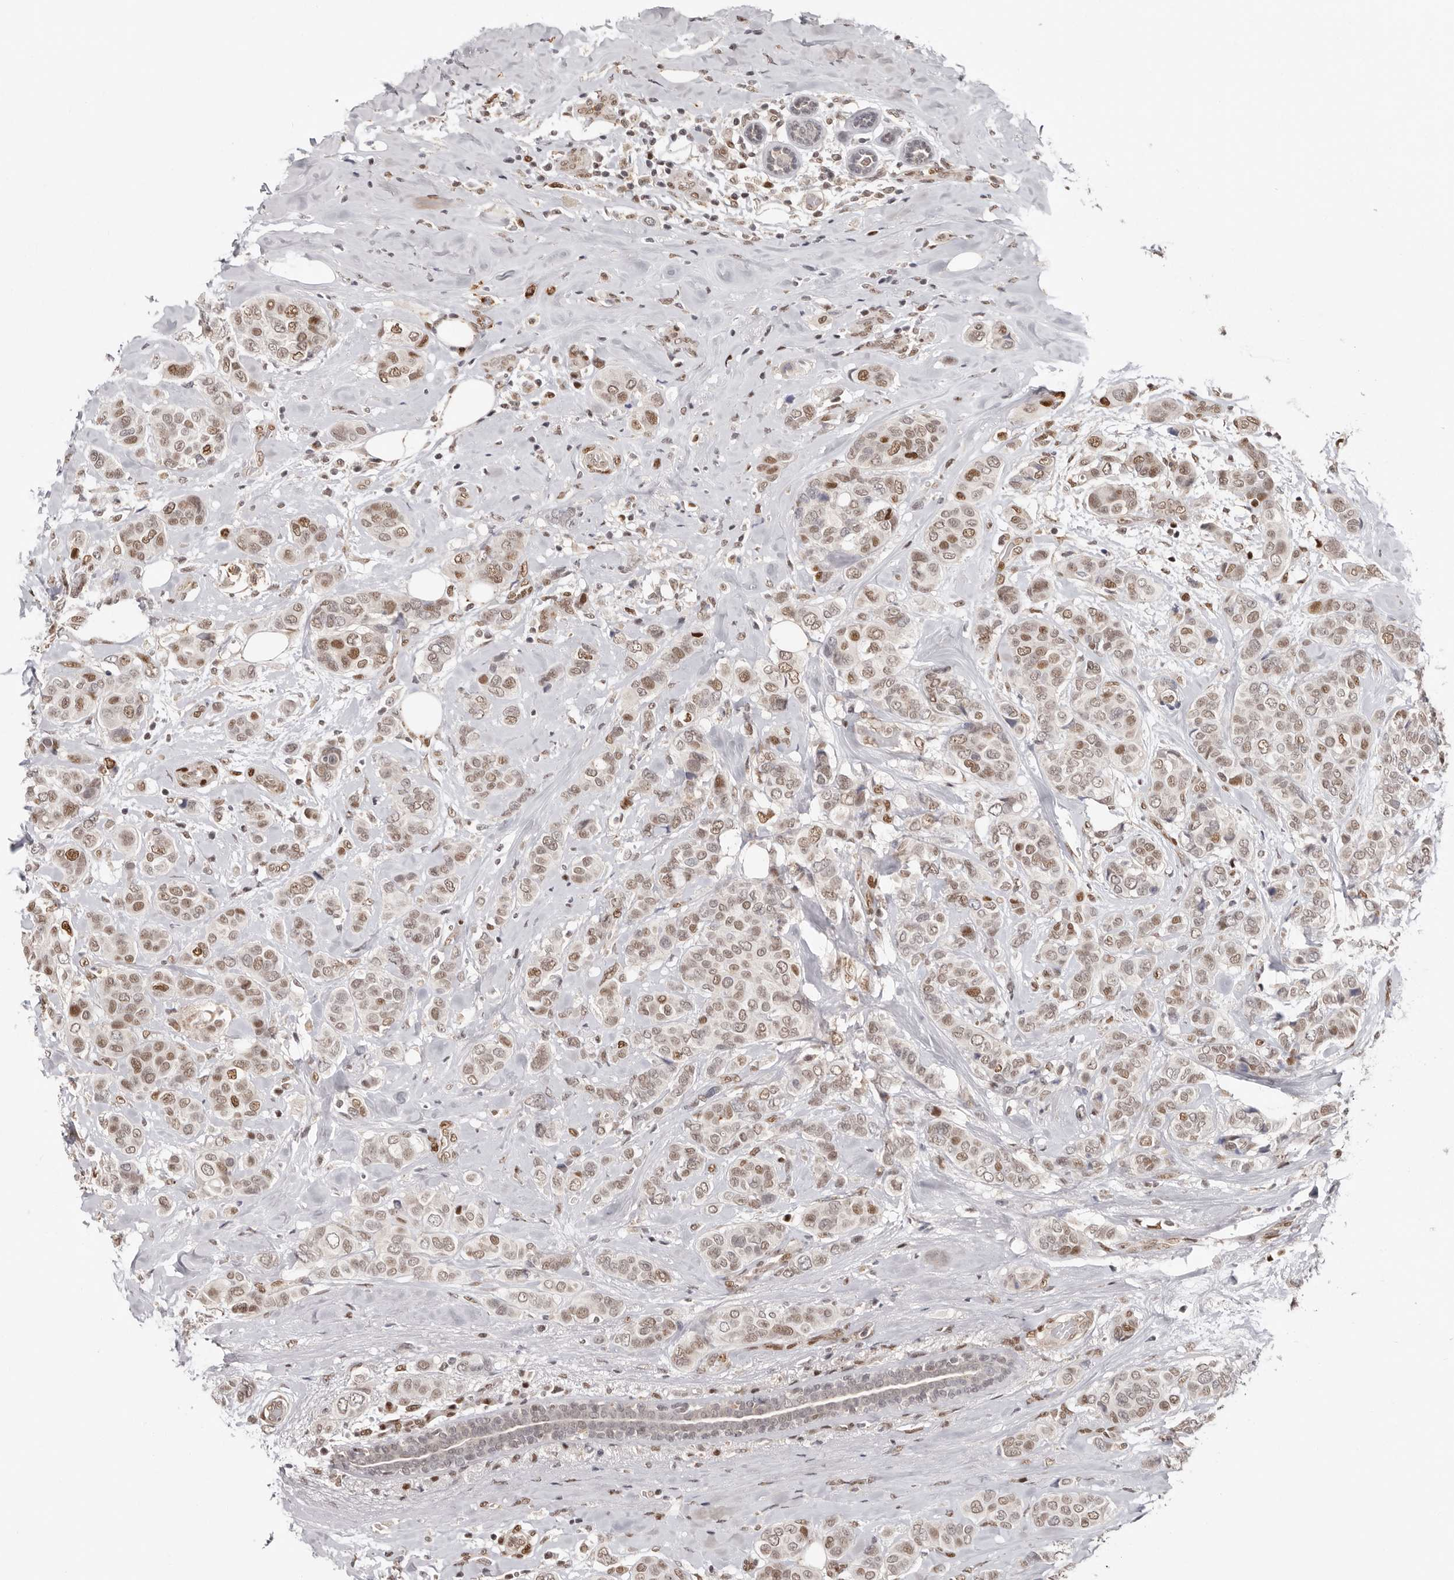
{"staining": {"intensity": "moderate", "quantity": ">75%", "location": "nuclear"}, "tissue": "breast cancer", "cell_type": "Tumor cells", "image_type": "cancer", "snomed": [{"axis": "morphology", "description": "Lobular carcinoma"}, {"axis": "topography", "description": "Breast"}], "caption": "A micrograph of breast cancer (lobular carcinoma) stained for a protein reveals moderate nuclear brown staining in tumor cells.", "gene": "SMAD7", "patient": {"sex": "female", "age": 51}}